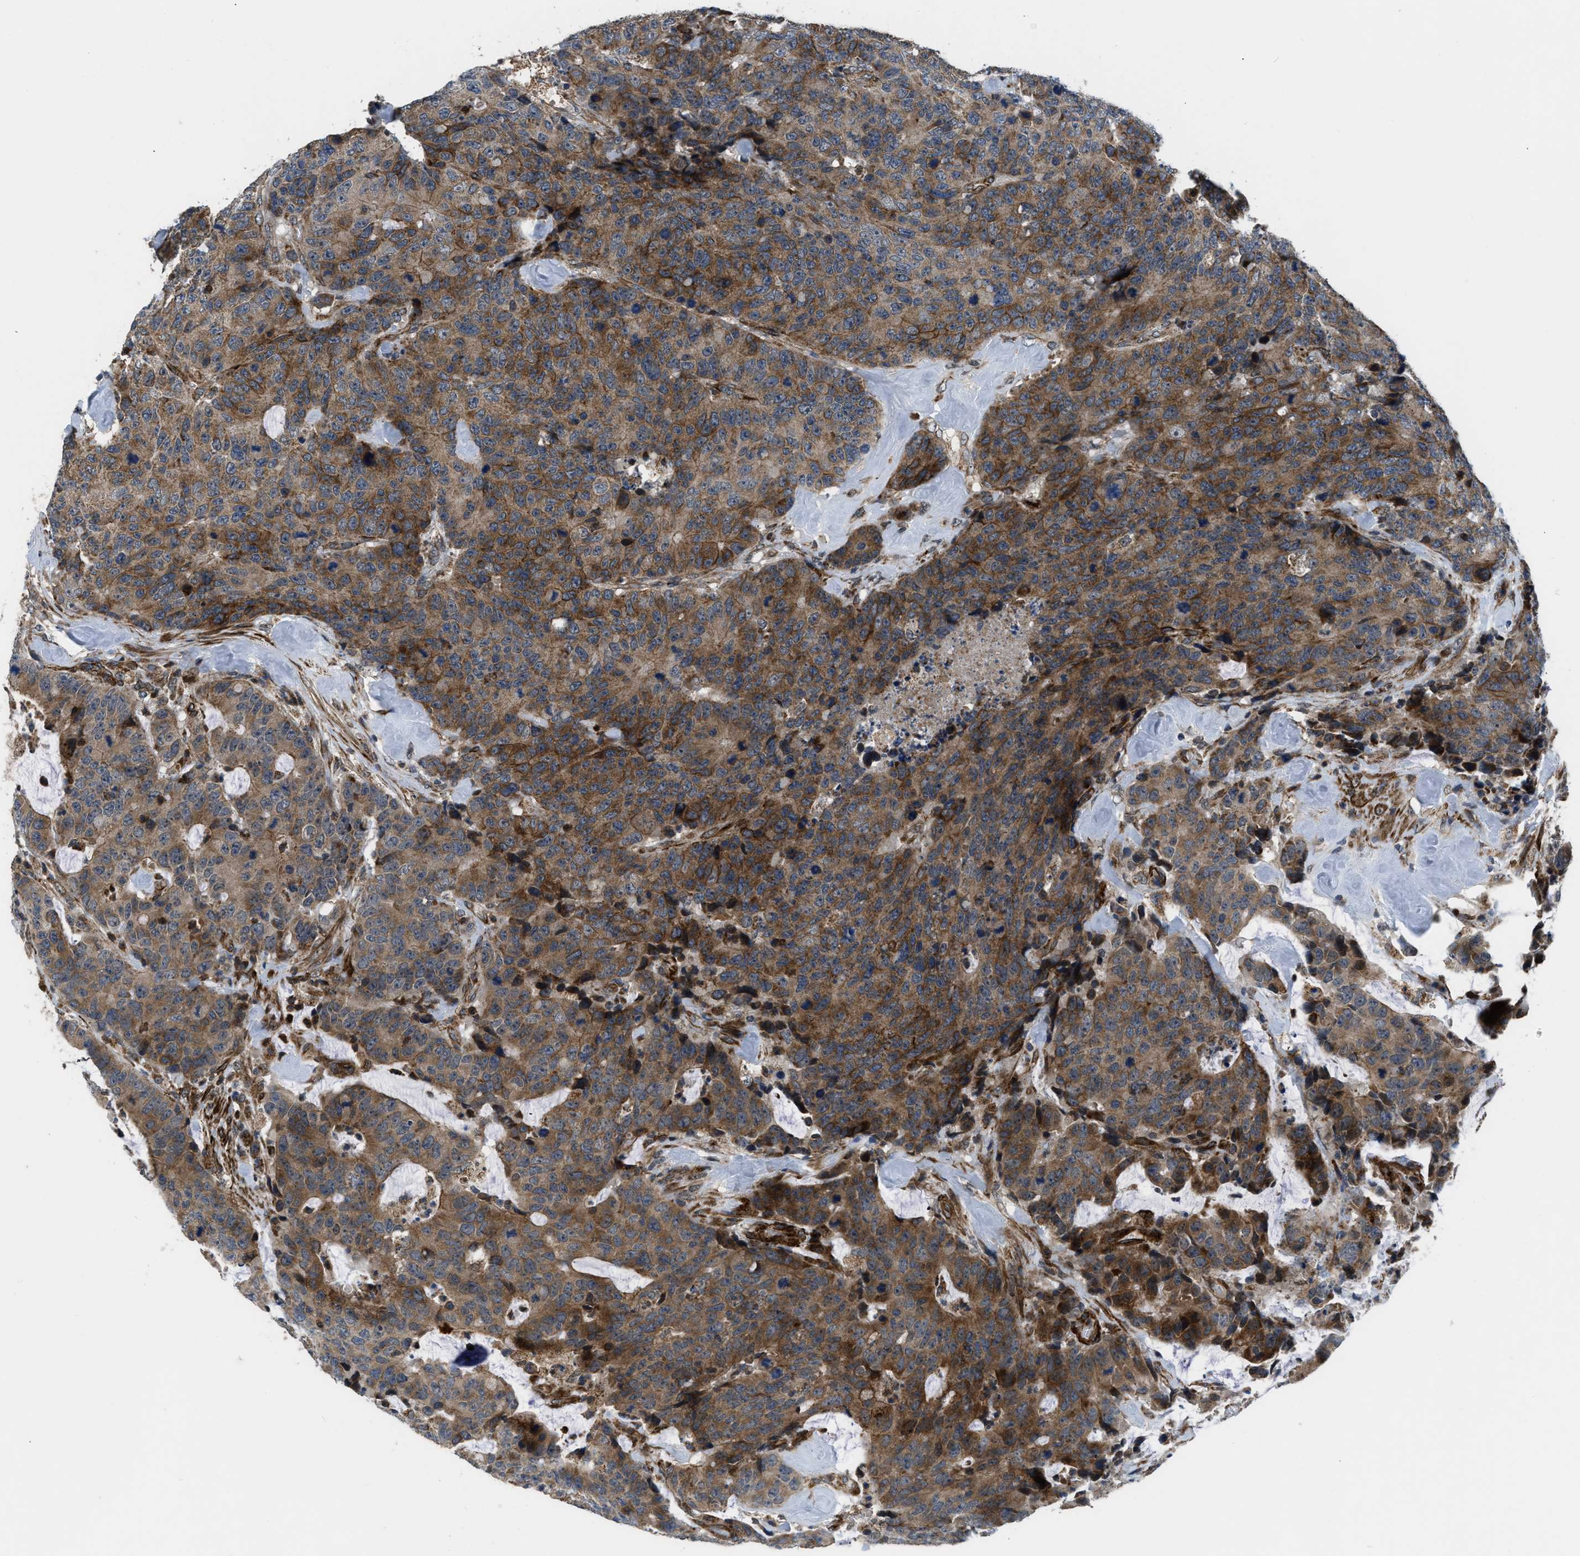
{"staining": {"intensity": "moderate", "quantity": ">75%", "location": "cytoplasmic/membranous"}, "tissue": "colorectal cancer", "cell_type": "Tumor cells", "image_type": "cancer", "snomed": [{"axis": "morphology", "description": "Adenocarcinoma, NOS"}, {"axis": "topography", "description": "Colon"}], "caption": "This photomicrograph displays immunohistochemistry (IHC) staining of human colorectal cancer (adenocarcinoma), with medium moderate cytoplasmic/membranous positivity in approximately >75% of tumor cells.", "gene": "GSDME", "patient": {"sex": "female", "age": 86}}